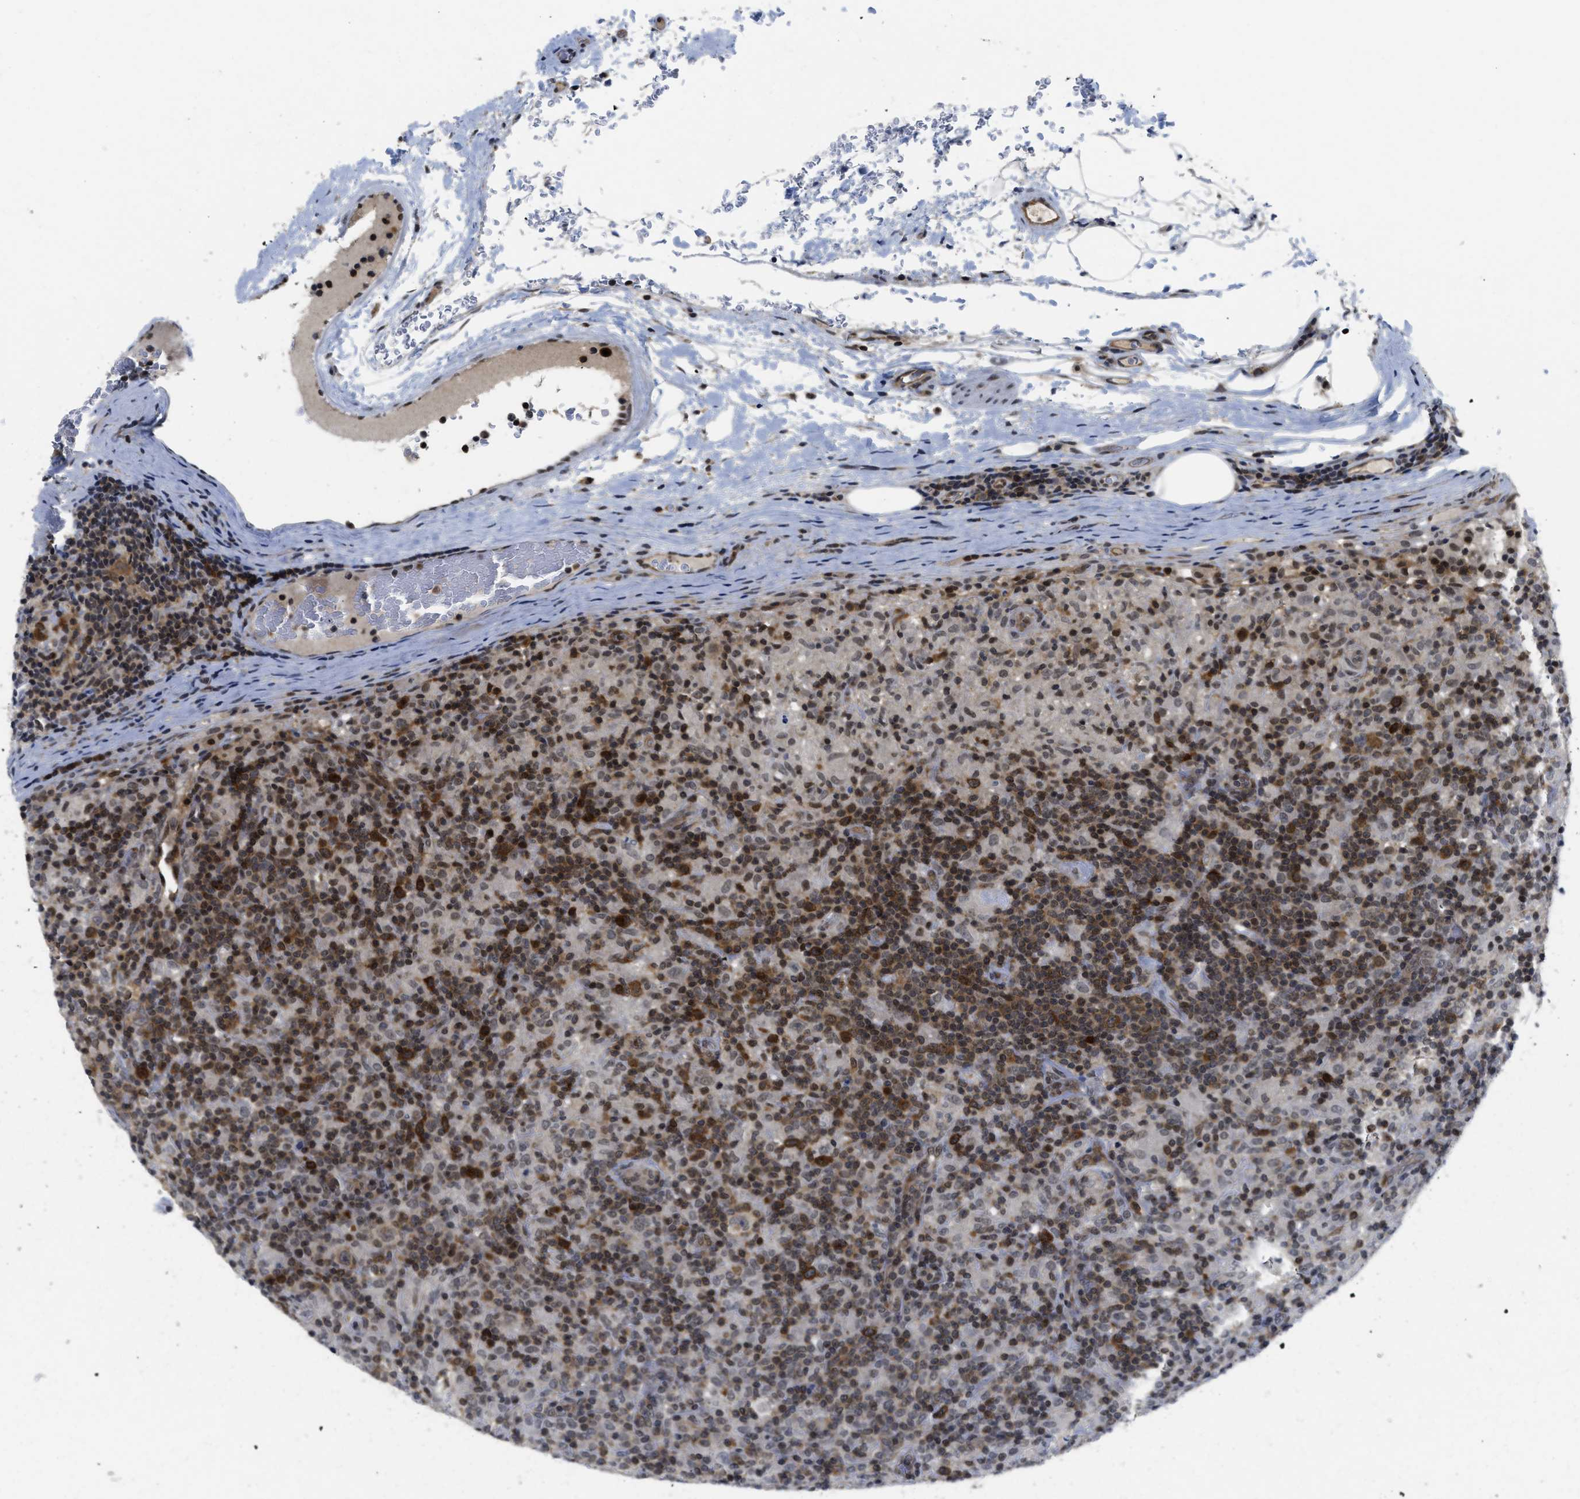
{"staining": {"intensity": "weak", "quantity": ">75%", "location": "cytoplasmic/membranous"}, "tissue": "lymphoma", "cell_type": "Tumor cells", "image_type": "cancer", "snomed": [{"axis": "morphology", "description": "Hodgkin's disease, NOS"}, {"axis": "topography", "description": "Lymph node"}], "caption": "Tumor cells exhibit weak cytoplasmic/membranous positivity in approximately >75% of cells in lymphoma. (brown staining indicates protein expression, while blue staining denotes nuclei).", "gene": "HIF1A", "patient": {"sex": "male", "age": 70}}